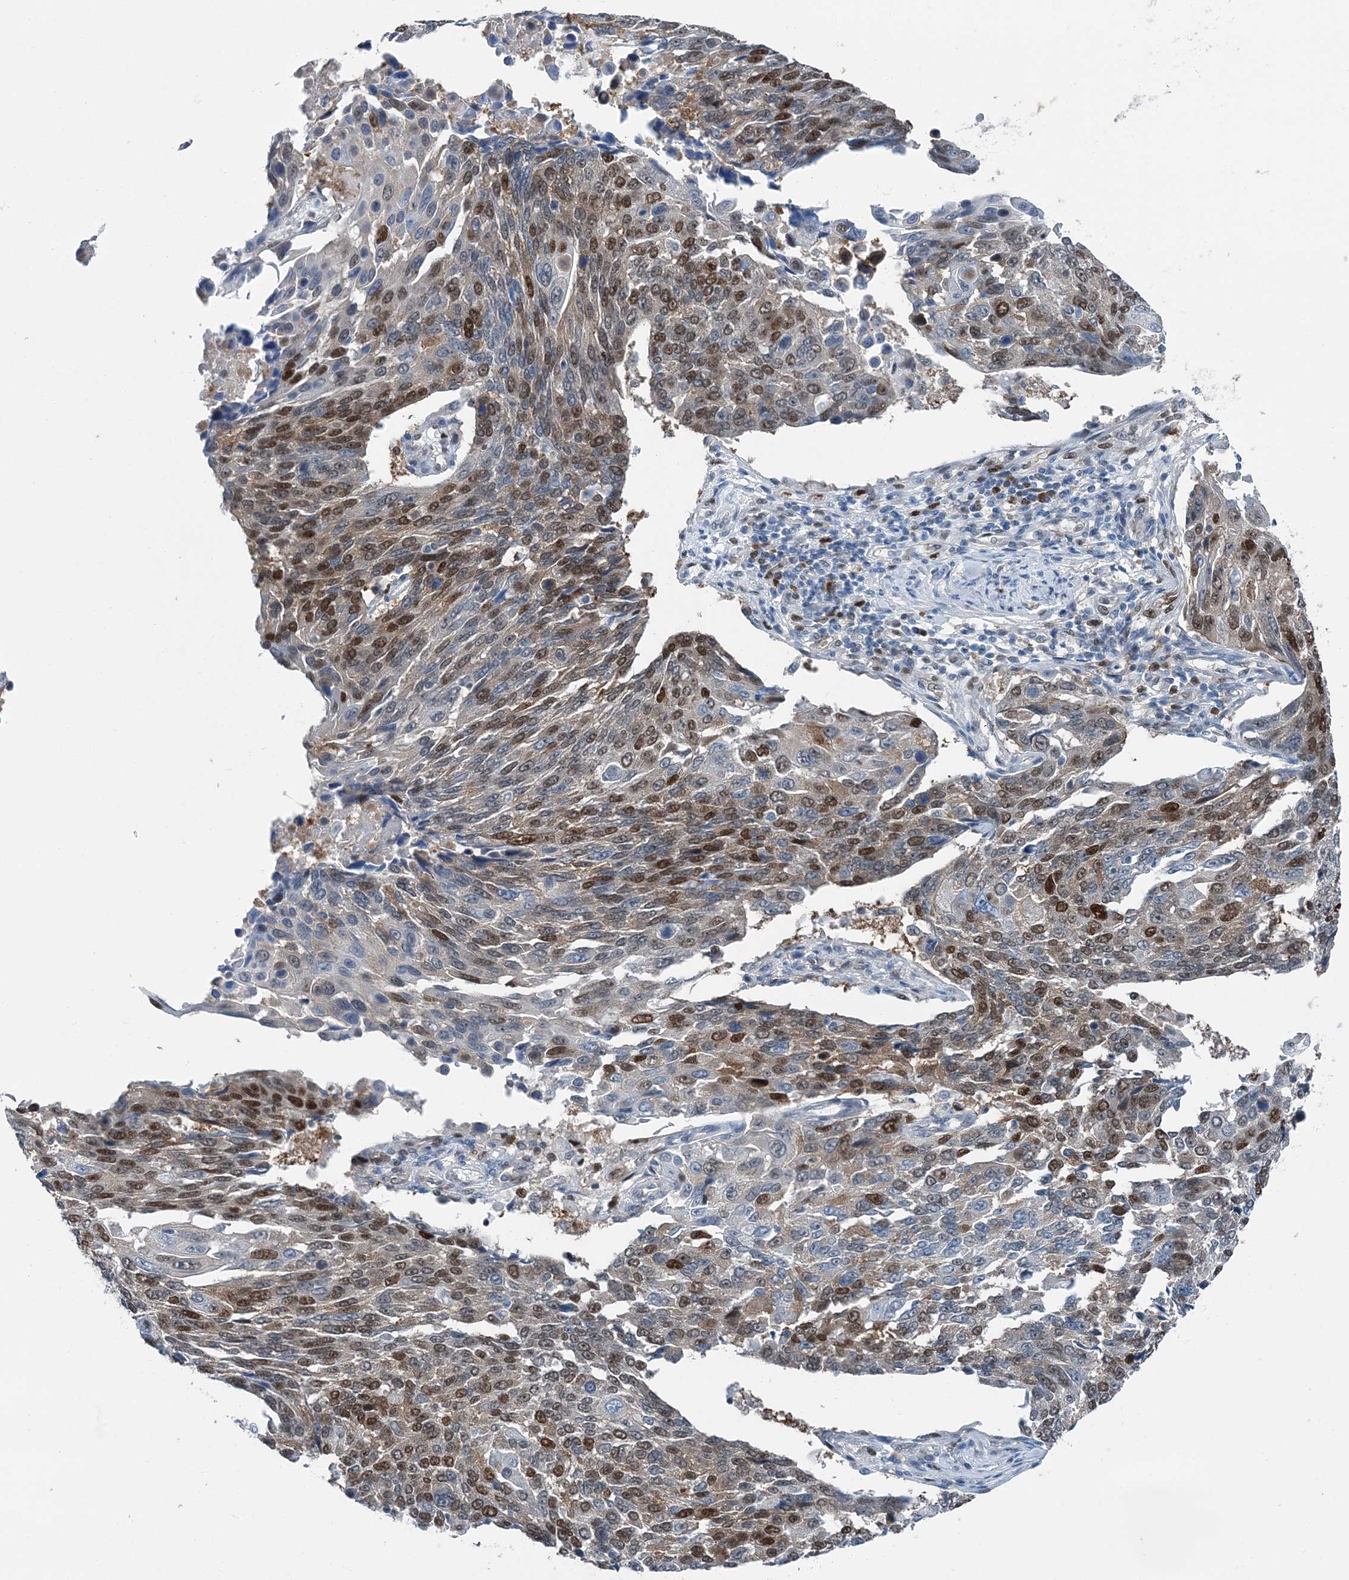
{"staining": {"intensity": "moderate", "quantity": ">75%", "location": "nuclear"}, "tissue": "lung cancer", "cell_type": "Tumor cells", "image_type": "cancer", "snomed": [{"axis": "morphology", "description": "Squamous cell carcinoma, NOS"}, {"axis": "topography", "description": "Lung"}], "caption": "Immunohistochemistry histopathology image of neoplastic tissue: squamous cell carcinoma (lung) stained using IHC shows medium levels of moderate protein expression localized specifically in the nuclear of tumor cells, appearing as a nuclear brown color.", "gene": "HAT1", "patient": {"sex": "male", "age": 66}}